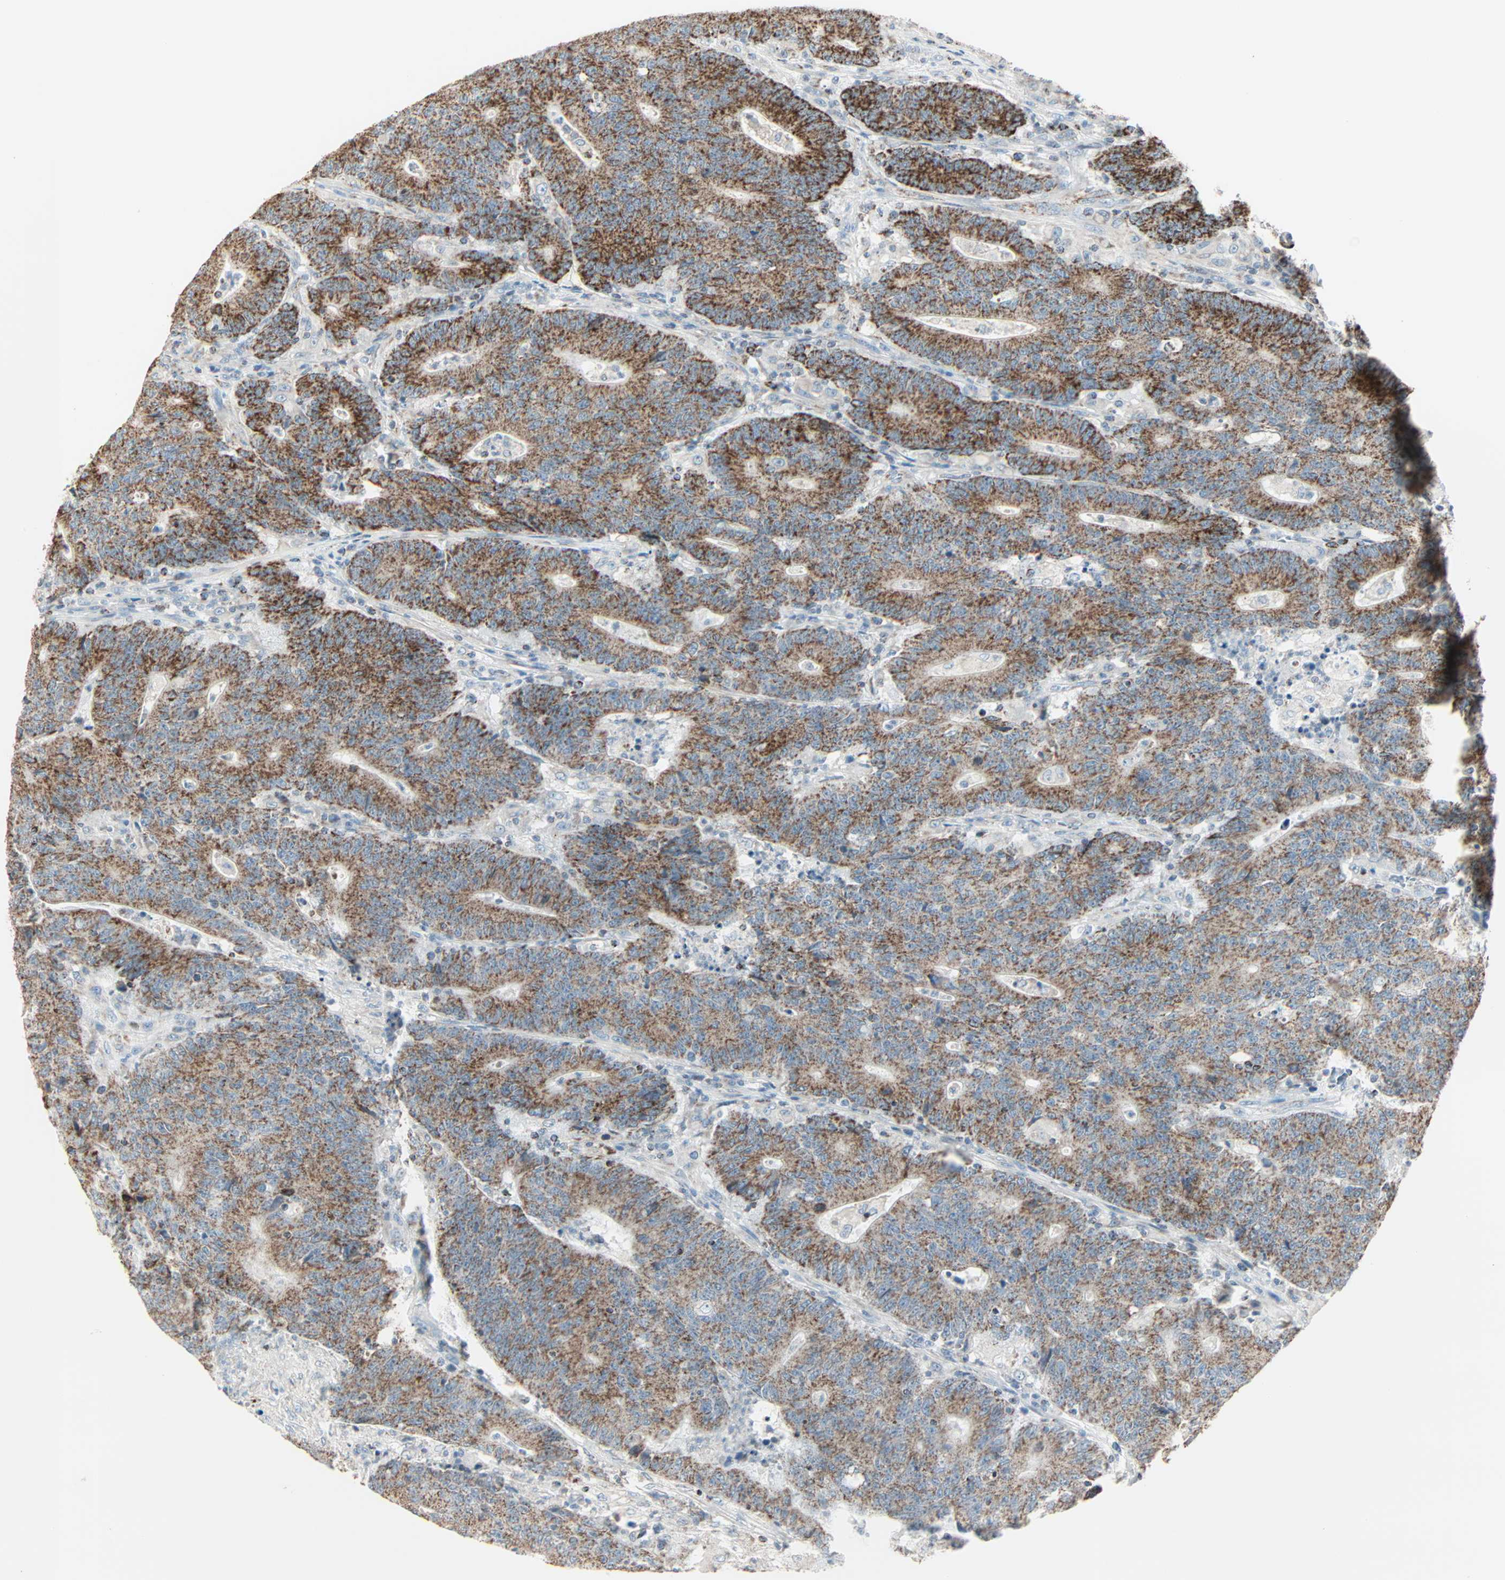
{"staining": {"intensity": "strong", "quantity": ">75%", "location": "cytoplasmic/membranous"}, "tissue": "colorectal cancer", "cell_type": "Tumor cells", "image_type": "cancer", "snomed": [{"axis": "morphology", "description": "Normal tissue, NOS"}, {"axis": "morphology", "description": "Adenocarcinoma, NOS"}, {"axis": "topography", "description": "Colon"}], "caption": "Tumor cells display strong cytoplasmic/membranous positivity in about >75% of cells in colorectal cancer.", "gene": "IDH2", "patient": {"sex": "female", "age": 75}}